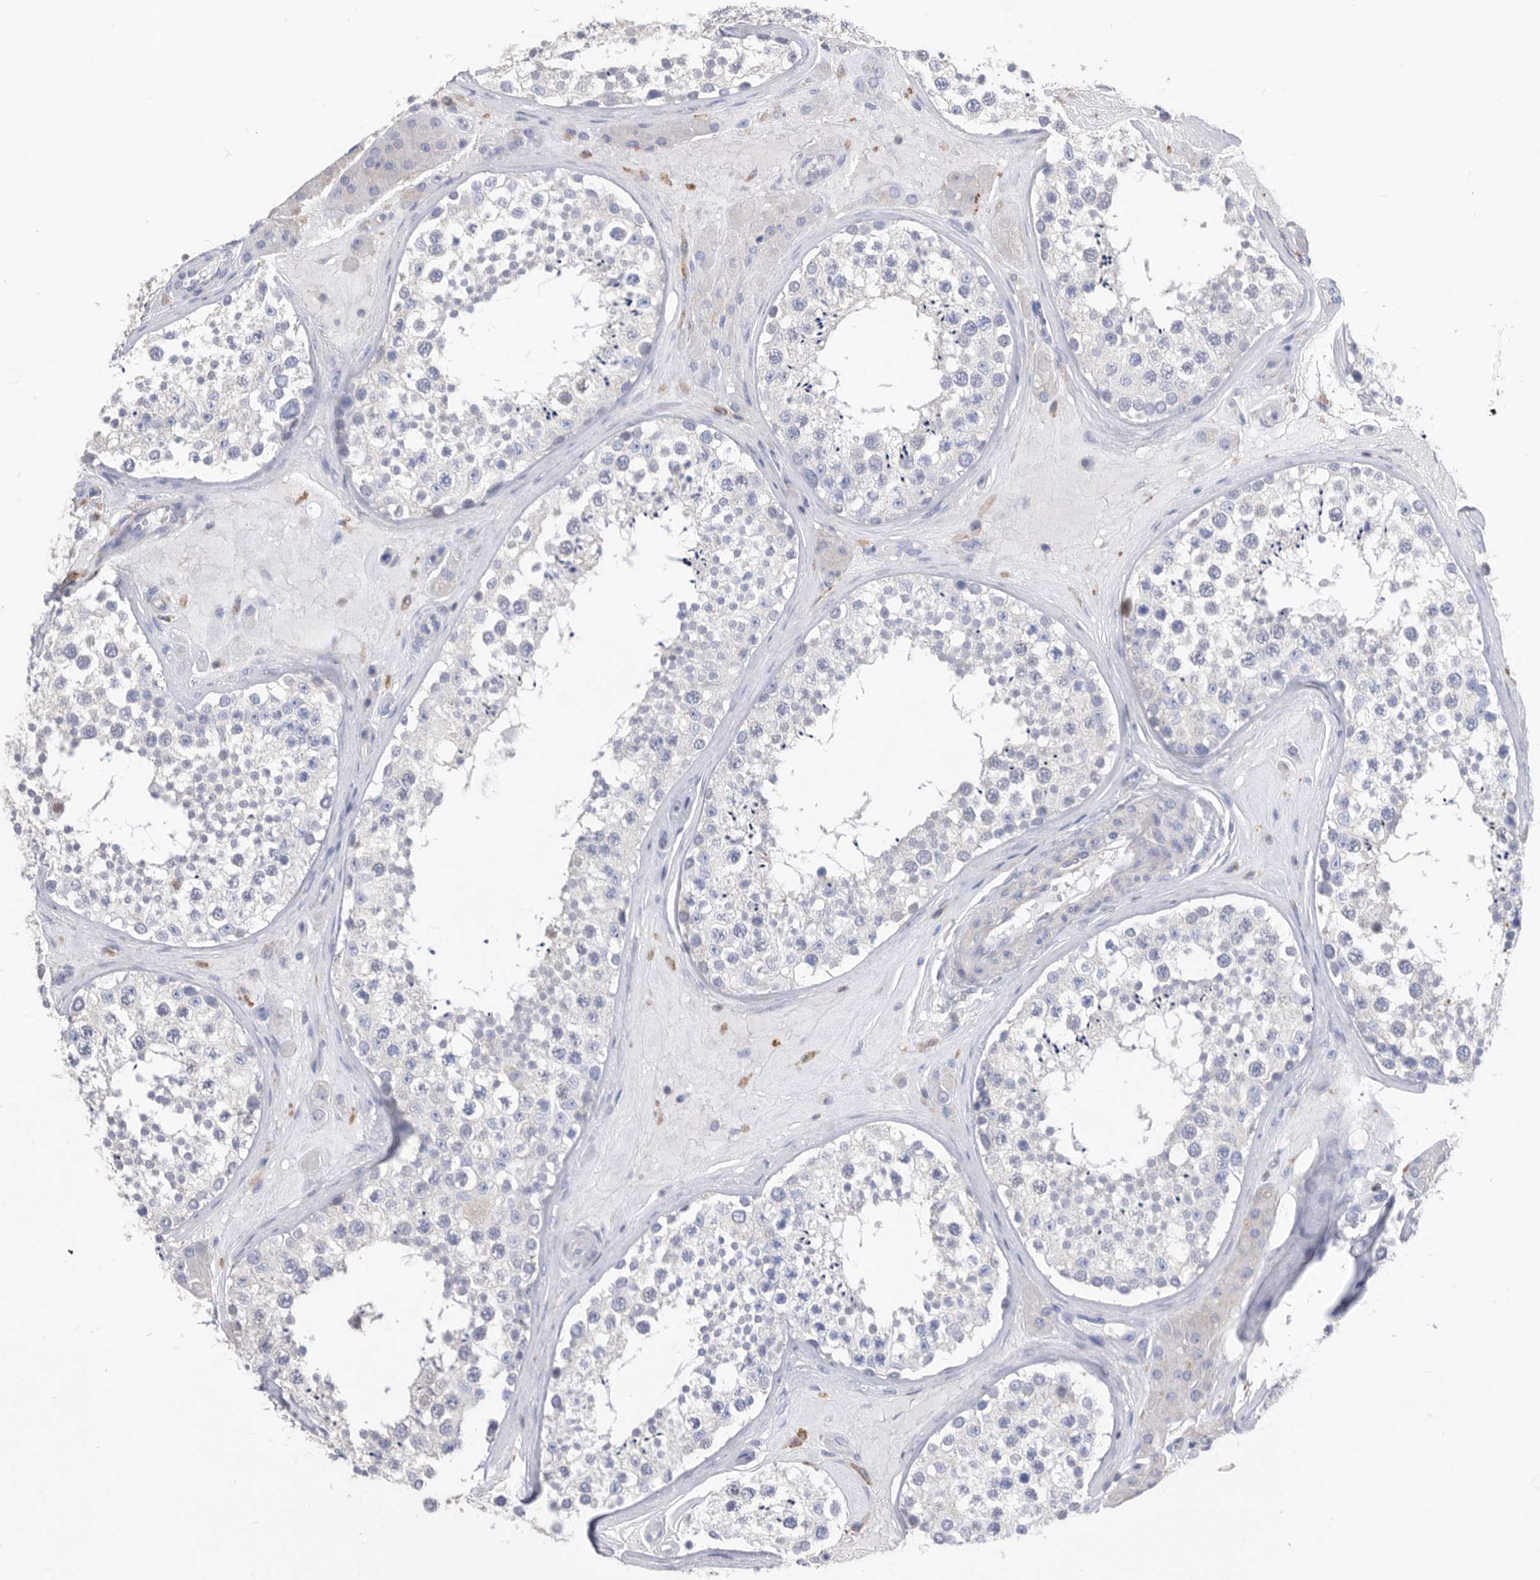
{"staining": {"intensity": "negative", "quantity": "none", "location": "none"}, "tissue": "testis", "cell_type": "Cells in seminiferous ducts", "image_type": "normal", "snomed": [{"axis": "morphology", "description": "Normal tissue, NOS"}, {"axis": "topography", "description": "Testis"}], "caption": "The micrograph demonstrates no significant positivity in cells in seminiferous ducts of testis.", "gene": "MS4A4A", "patient": {"sex": "male", "age": 46}}